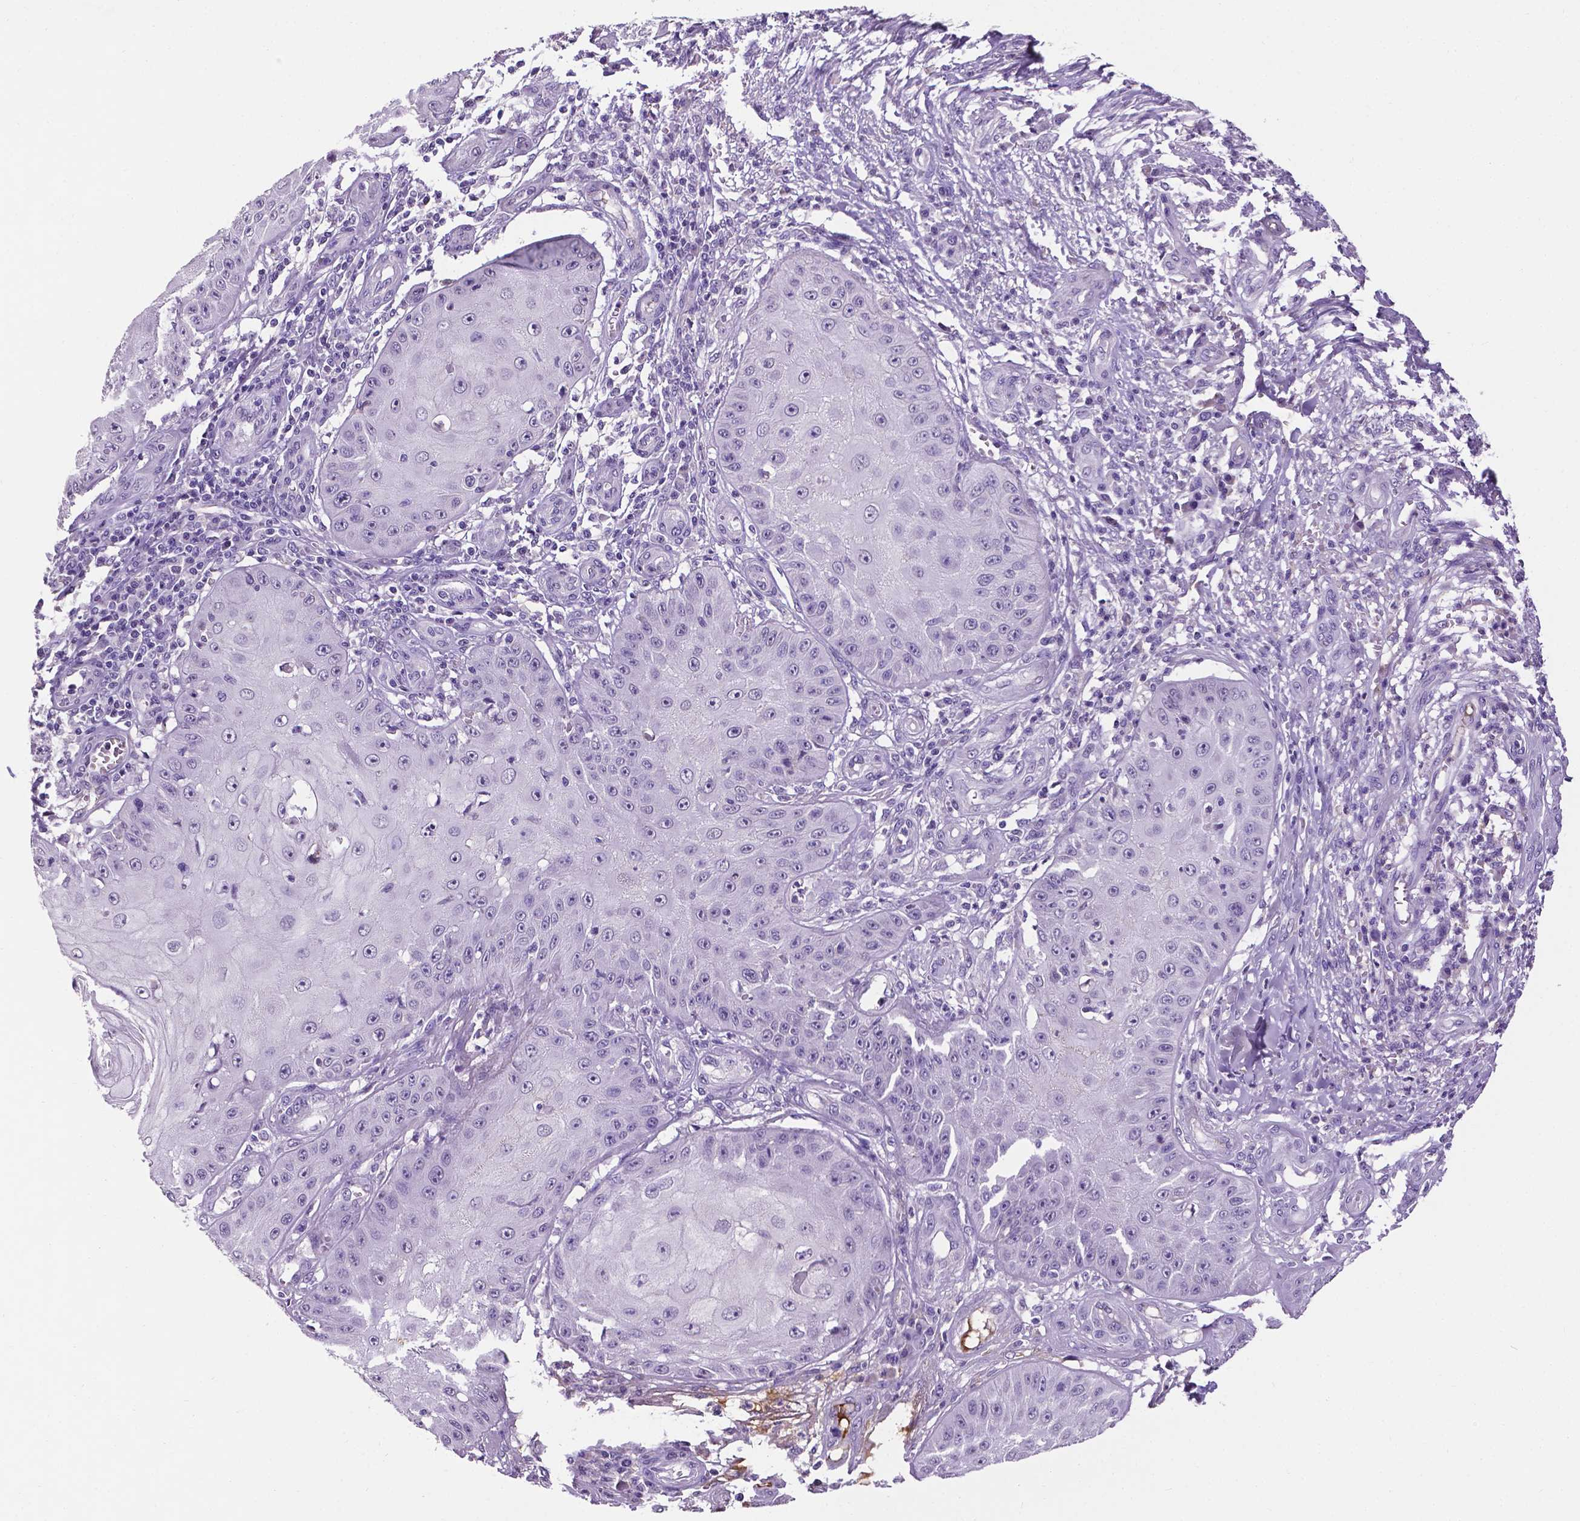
{"staining": {"intensity": "negative", "quantity": "none", "location": "none"}, "tissue": "skin cancer", "cell_type": "Tumor cells", "image_type": "cancer", "snomed": [{"axis": "morphology", "description": "Squamous cell carcinoma, NOS"}, {"axis": "topography", "description": "Skin"}], "caption": "Tumor cells show no significant protein expression in squamous cell carcinoma (skin).", "gene": "APOE", "patient": {"sex": "male", "age": 70}}